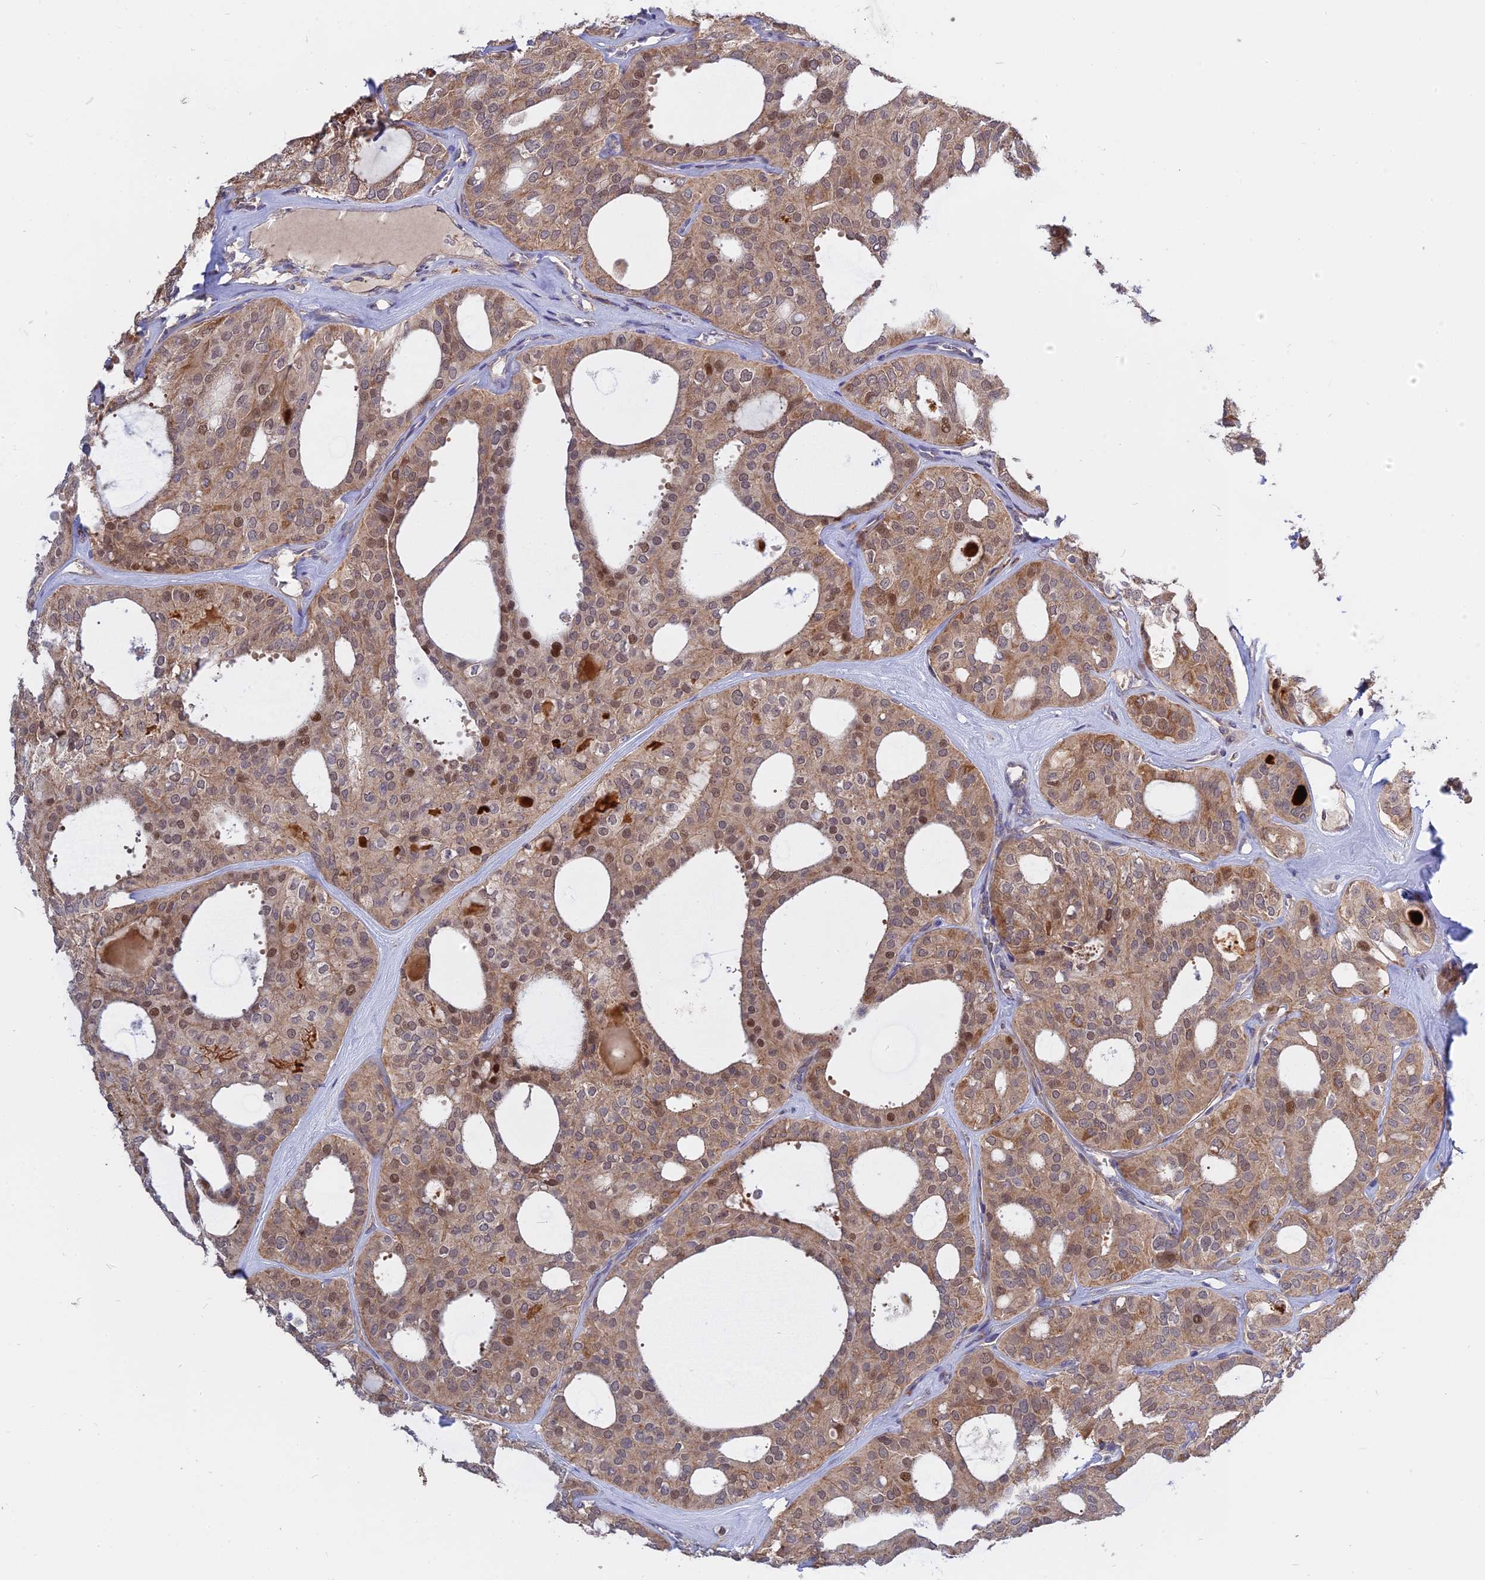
{"staining": {"intensity": "moderate", "quantity": ">75%", "location": "cytoplasmic/membranous,nuclear"}, "tissue": "thyroid cancer", "cell_type": "Tumor cells", "image_type": "cancer", "snomed": [{"axis": "morphology", "description": "Follicular adenoma carcinoma, NOS"}, {"axis": "topography", "description": "Thyroid gland"}], "caption": "Immunohistochemical staining of thyroid follicular adenoma carcinoma shows medium levels of moderate cytoplasmic/membranous and nuclear expression in about >75% of tumor cells. (brown staining indicates protein expression, while blue staining denotes nuclei).", "gene": "IL21R", "patient": {"sex": "male", "age": 75}}